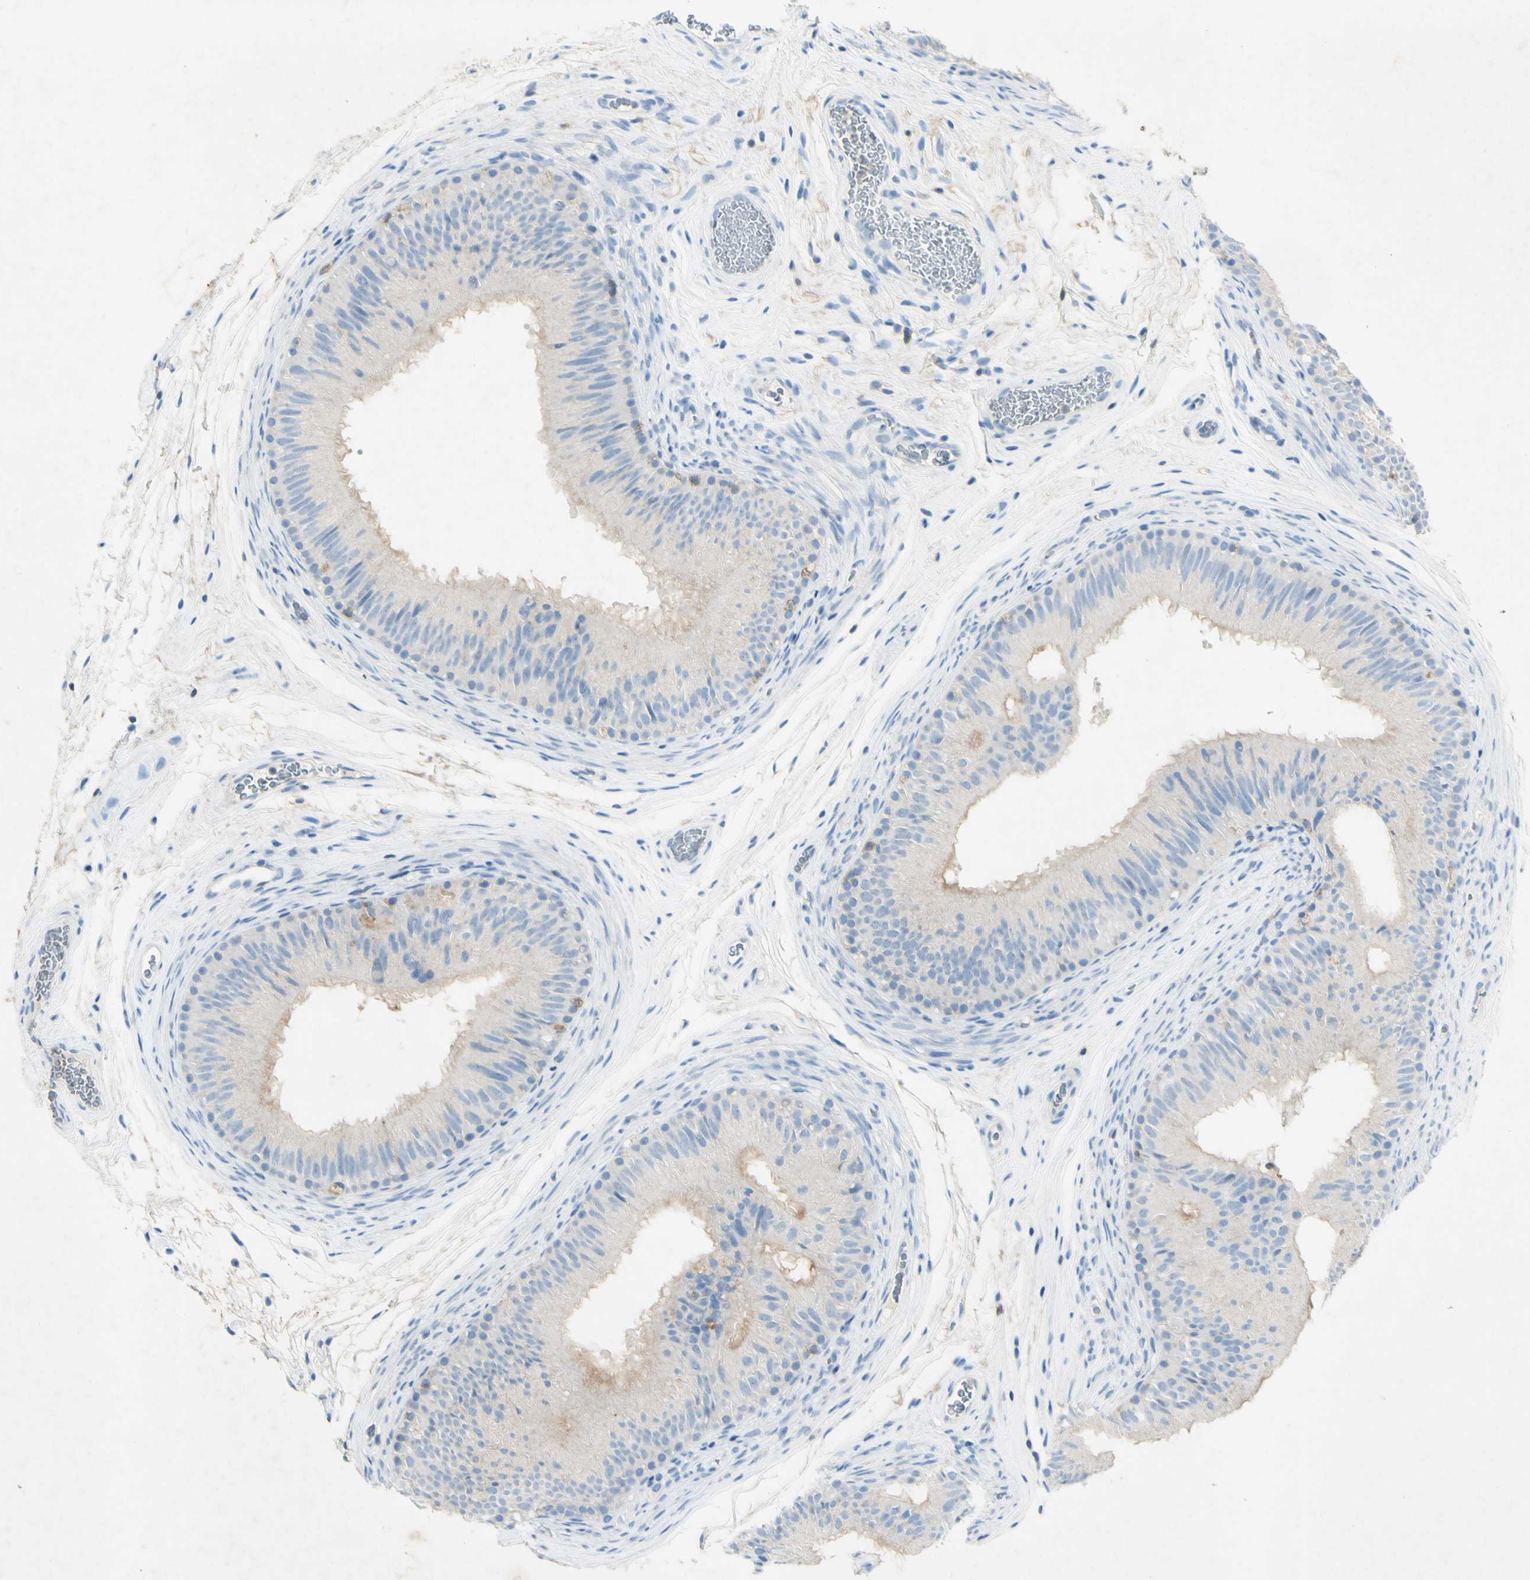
{"staining": {"intensity": "weak", "quantity": ">75%", "location": "cytoplasmic/membranous"}, "tissue": "epididymis", "cell_type": "Glandular cells", "image_type": "normal", "snomed": [{"axis": "morphology", "description": "Normal tissue, NOS"}, {"axis": "topography", "description": "Epididymis"}], "caption": "Epididymis stained with a brown dye displays weak cytoplasmic/membranous positive positivity in about >75% of glandular cells.", "gene": "GDF15", "patient": {"sex": "male", "age": 36}}